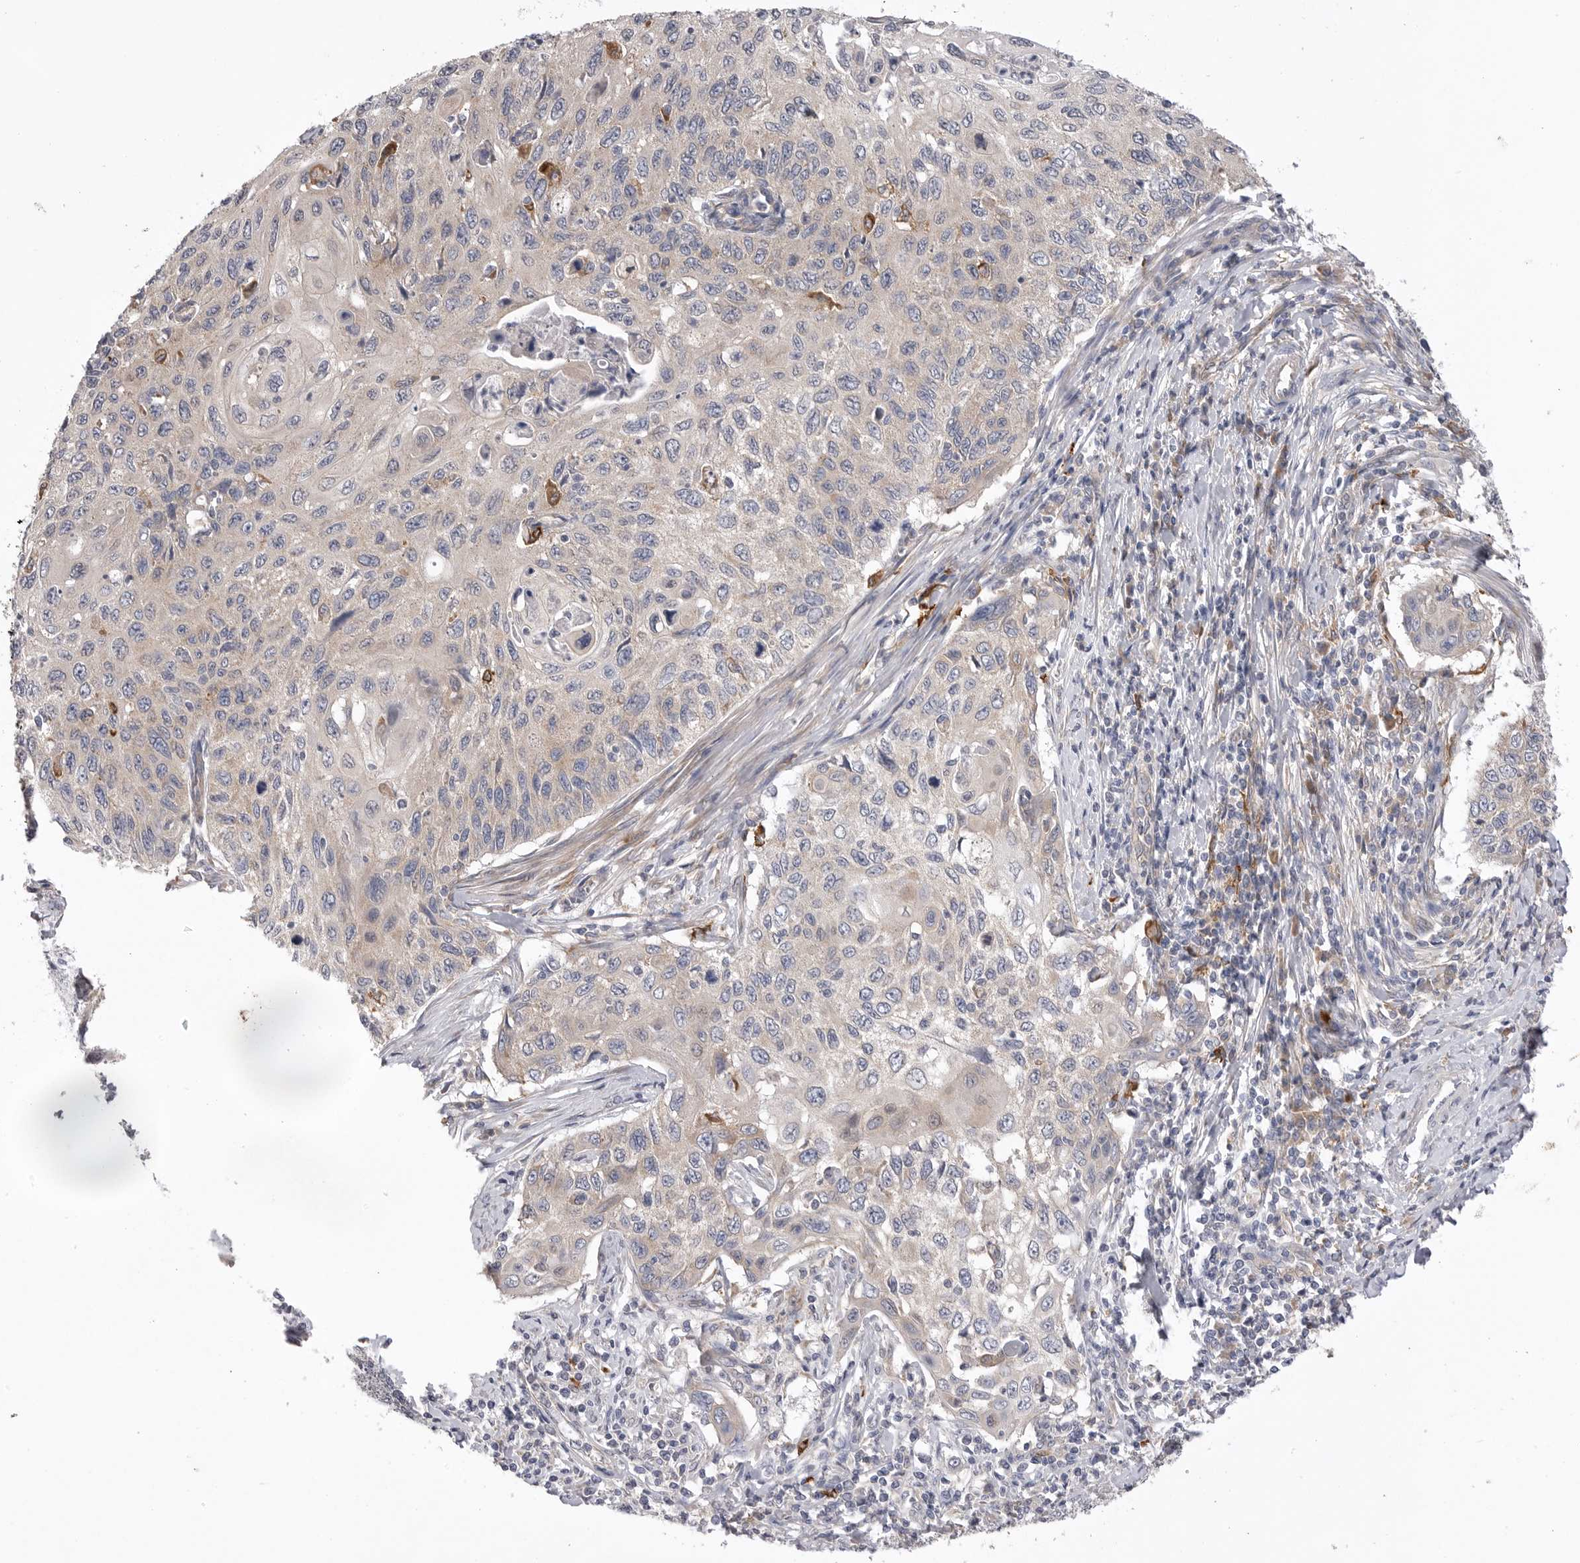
{"staining": {"intensity": "negative", "quantity": "none", "location": "none"}, "tissue": "cervical cancer", "cell_type": "Tumor cells", "image_type": "cancer", "snomed": [{"axis": "morphology", "description": "Squamous cell carcinoma, NOS"}, {"axis": "topography", "description": "Cervix"}], "caption": "IHC of human cervical cancer (squamous cell carcinoma) displays no positivity in tumor cells.", "gene": "VAC14", "patient": {"sex": "female", "age": 70}}